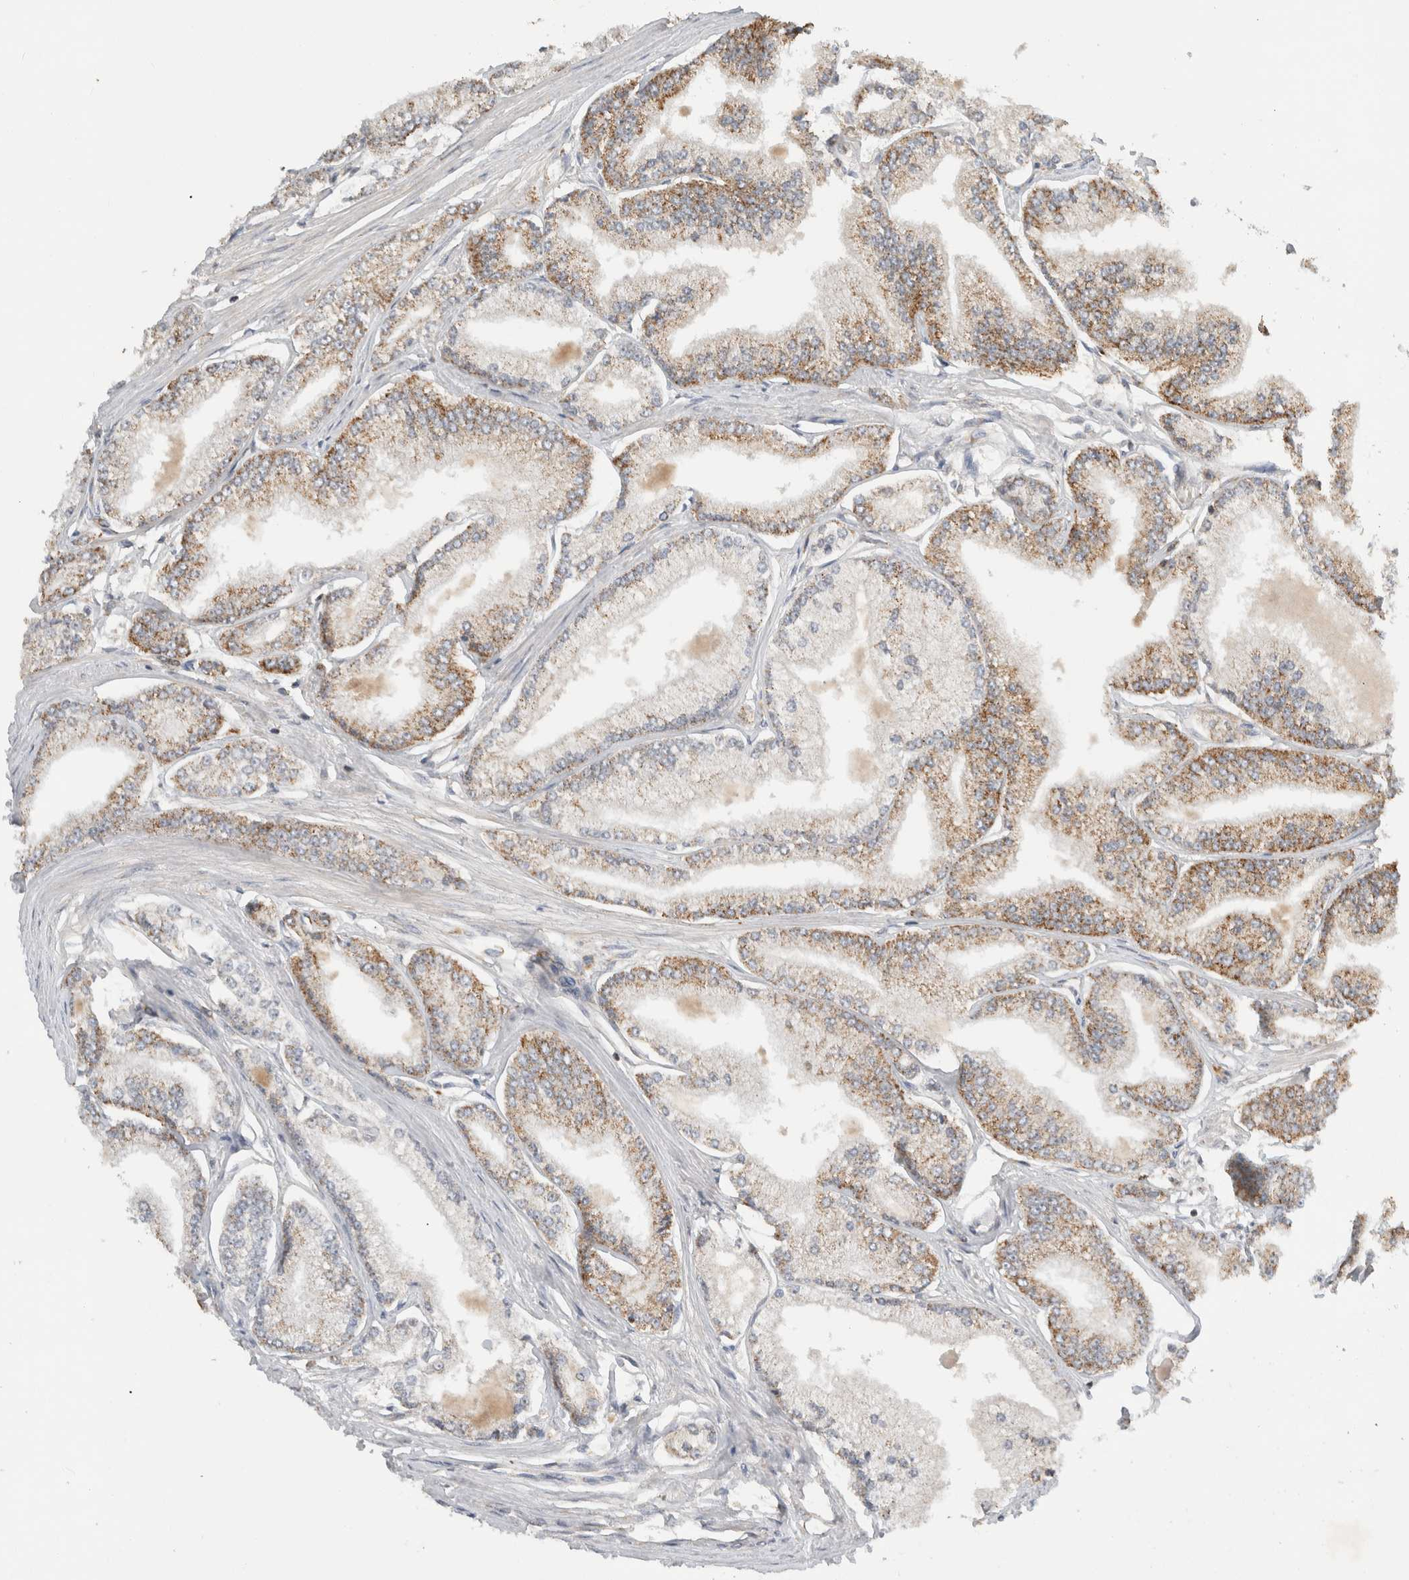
{"staining": {"intensity": "moderate", "quantity": "25%-75%", "location": "cytoplasmic/membranous"}, "tissue": "prostate cancer", "cell_type": "Tumor cells", "image_type": "cancer", "snomed": [{"axis": "morphology", "description": "Adenocarcinoma, Low grade"}, {"axis": "topography", "description": "Prostate"}], "caption": "Protein staining of prostate adenocarcinoma (low-grade) tissue reveals moderate cytoplasmic/membranous expression in approximately 25%-75% of tumor cells.", "gene": "AMPD1", "patient": {"sex": "male", "age": 52}}